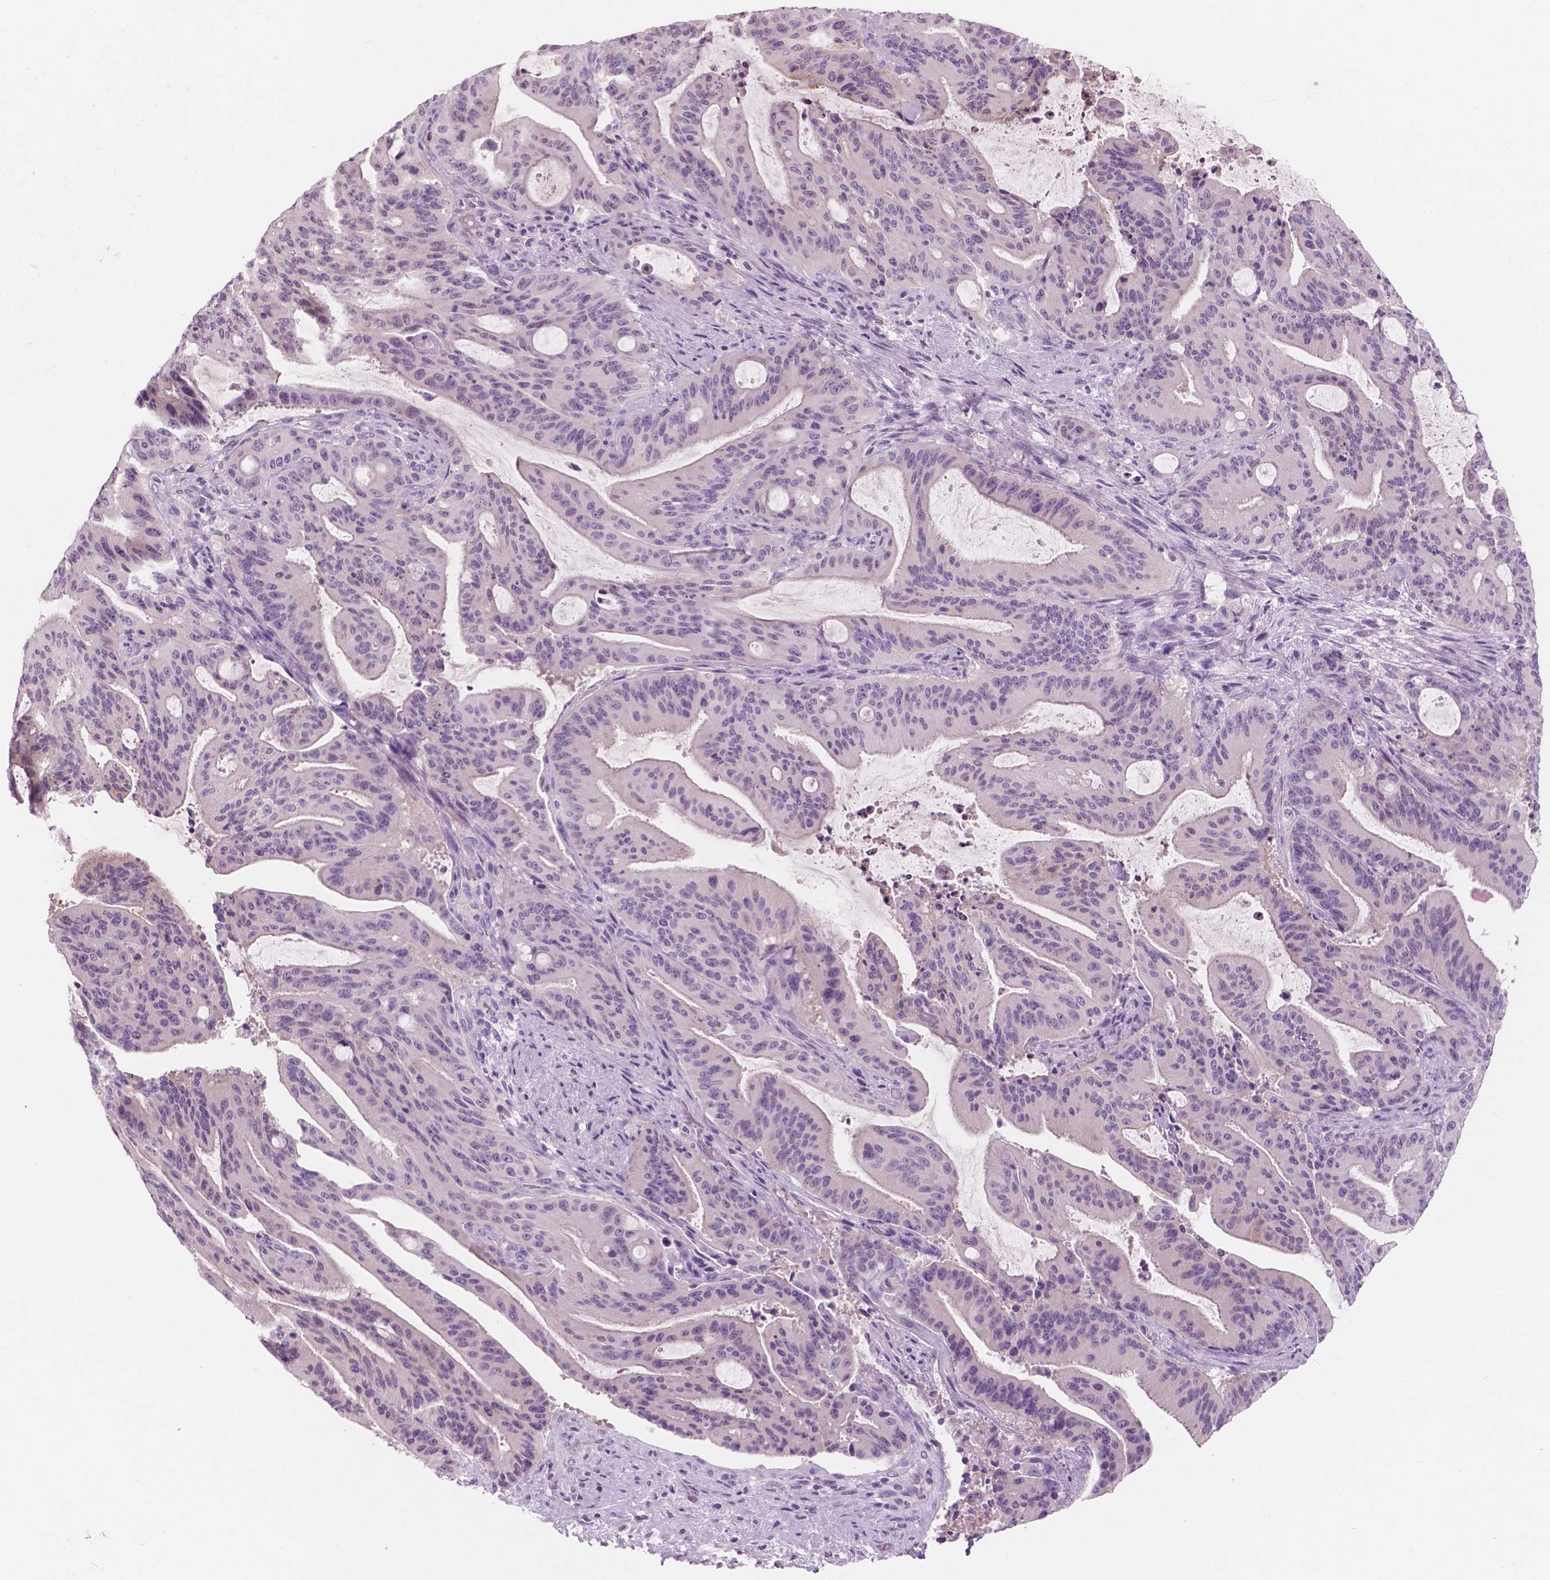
{"staining": {"intensity": "negative", "quantity": "none", "location": "none"}, "tissue": "liver cancer", "cell_type": "Tumor cells", "image_type": "cancer", "snomed": [{"axis": "morphology", "description": "Cholangiocarcinoma"}, {"axis": "topography", "description": "Liver"}], "caption": "Liver cancer (cholangiocarcinoma) was stained to show a protein in brown. There is no significant positivity in tumor cells.", "gene": "AWAT1", "patient": {"sex": "female", "age": 73}}